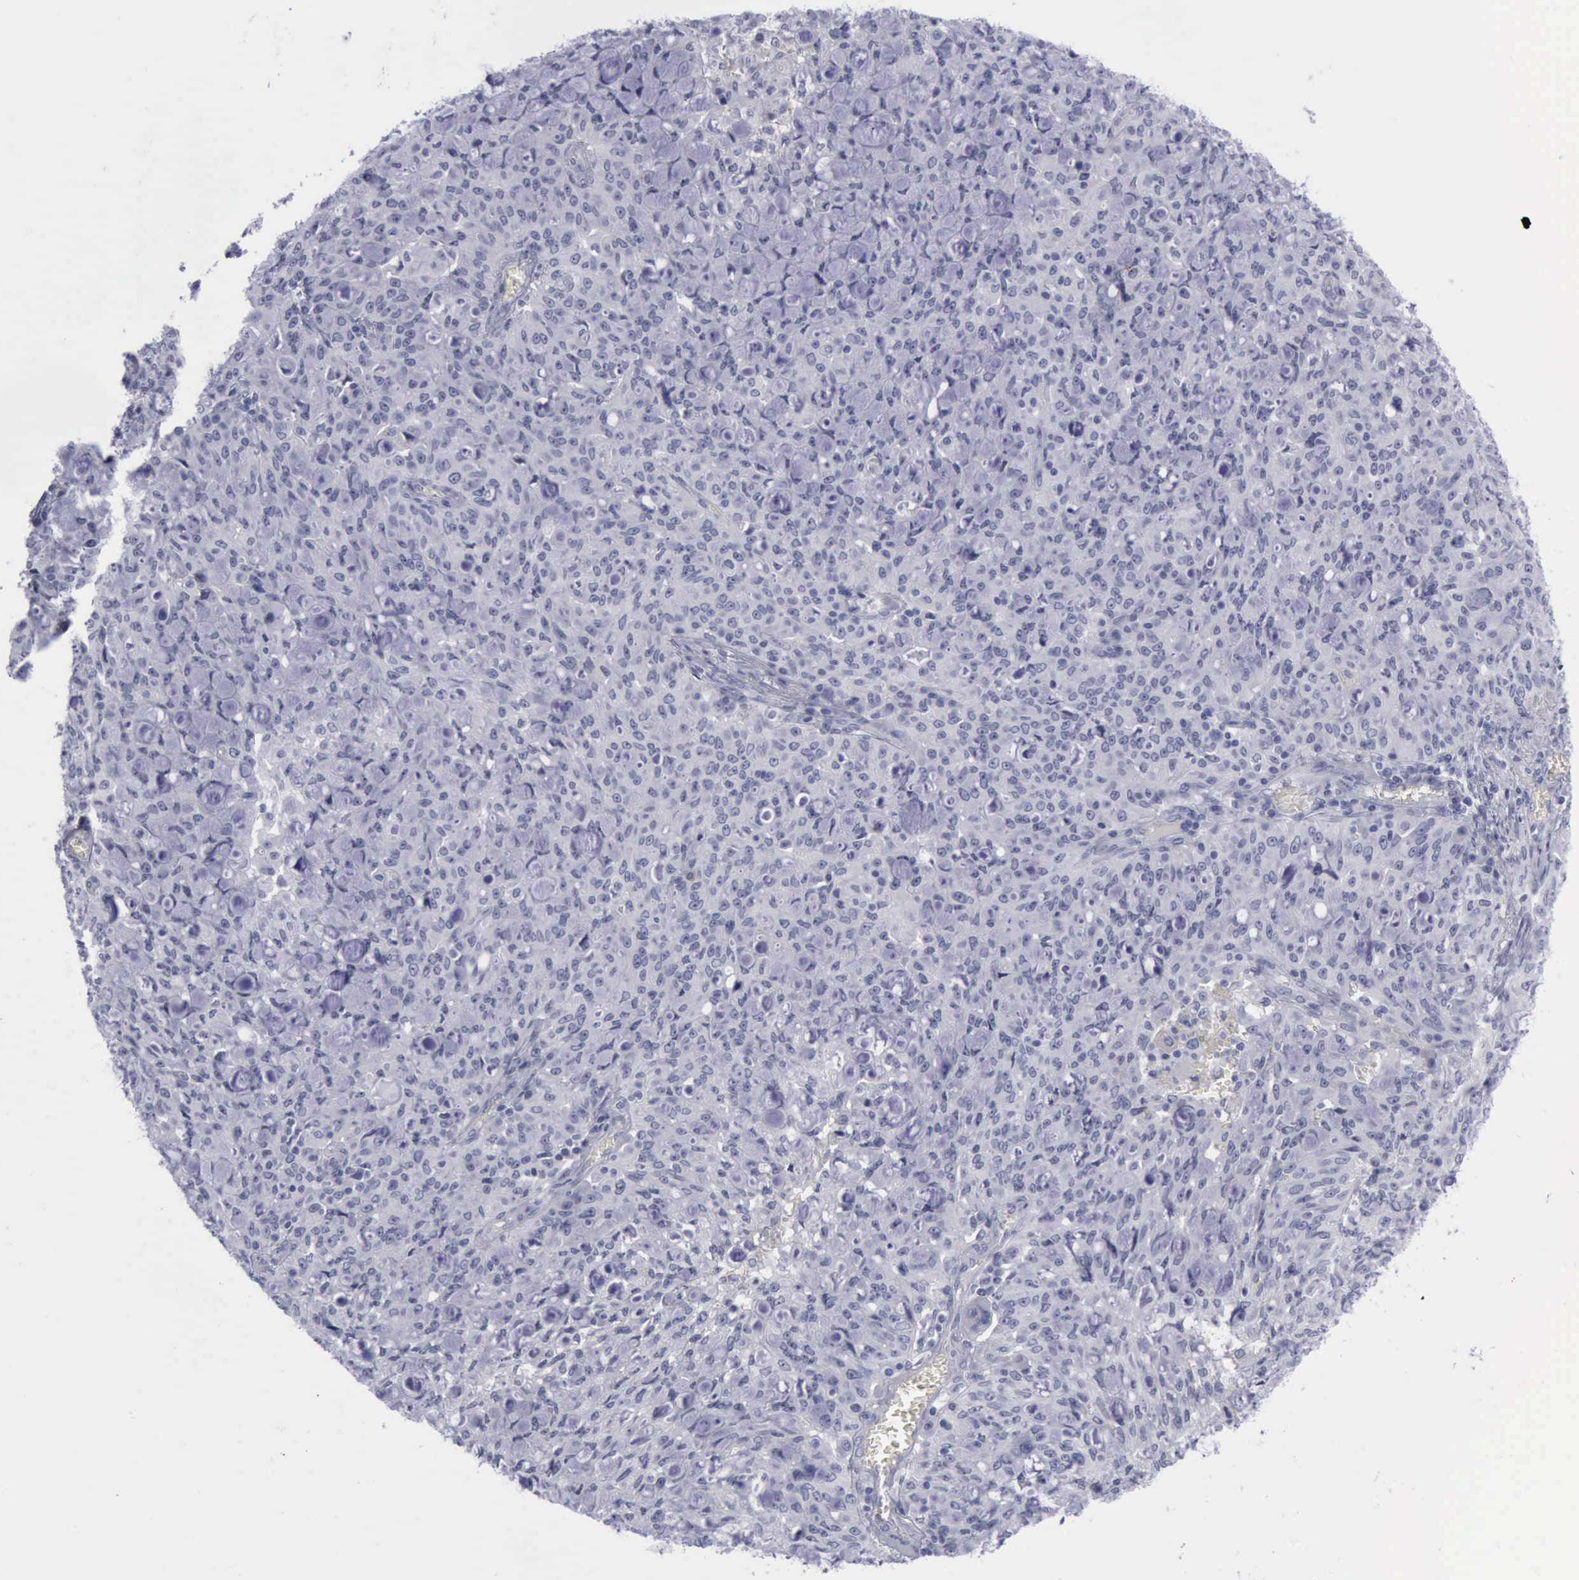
{"staining": {"intensity": "negative", "quantity": "none", "location": "none"}, "tissue": "lung cancer", "cell_type": "Tumor cells", "image_type": "cancer", "snomed": [{"axis": "morphology", "description": "Adenocarcinoma, NOS"}, {"axis": "topography", "description": "Lung"}], "caption": "Immunohistochemistry (IHC) of lung cancer (adenocarcinoma) displays no positivity in tumor cells.", "gene": "KRT13", "patient": {"sex": "female", "age": 44}}